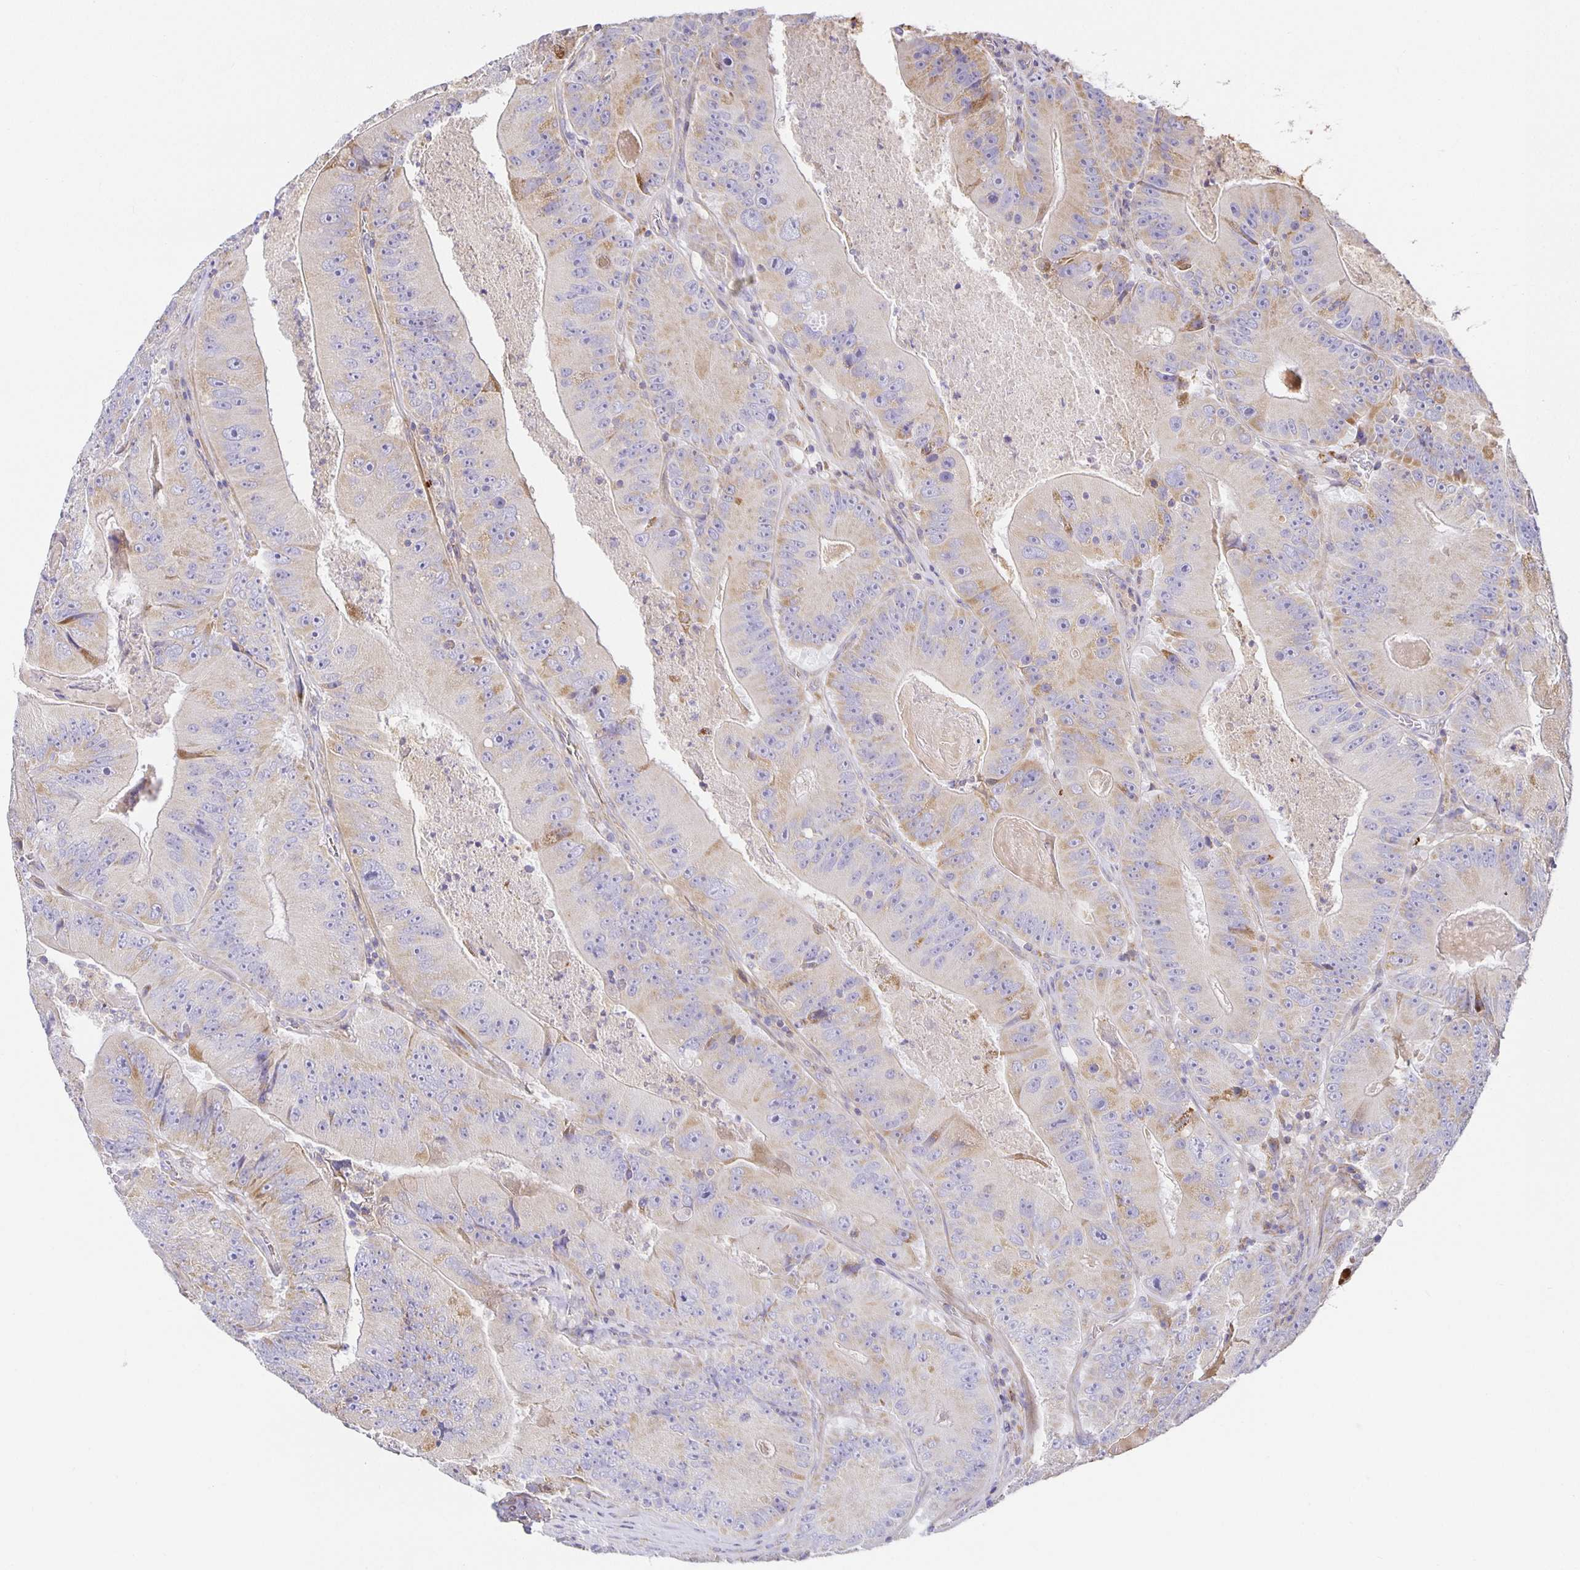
{"staining": {"intensity": "weak", "quantity": "25%-75%", "location": "cytoplasmic/membranous"}, "tissue": "colorectal cancer", "cell_type": "Tumor cells", "image_type": "cancer", "snomed": [{"axis": "morphology", "description": "Adenocarcinoma, NOS"}, {"axis": "topography", "description": "Colon"}], "caption": "Weak cytoplasmic/membranous expression is present in approximately 25%-75% of tumor cells in colorectal cancer (adenocarcinoma).", "gene": "FLRT3", "patient": {"sex": "female", "age": 86}}